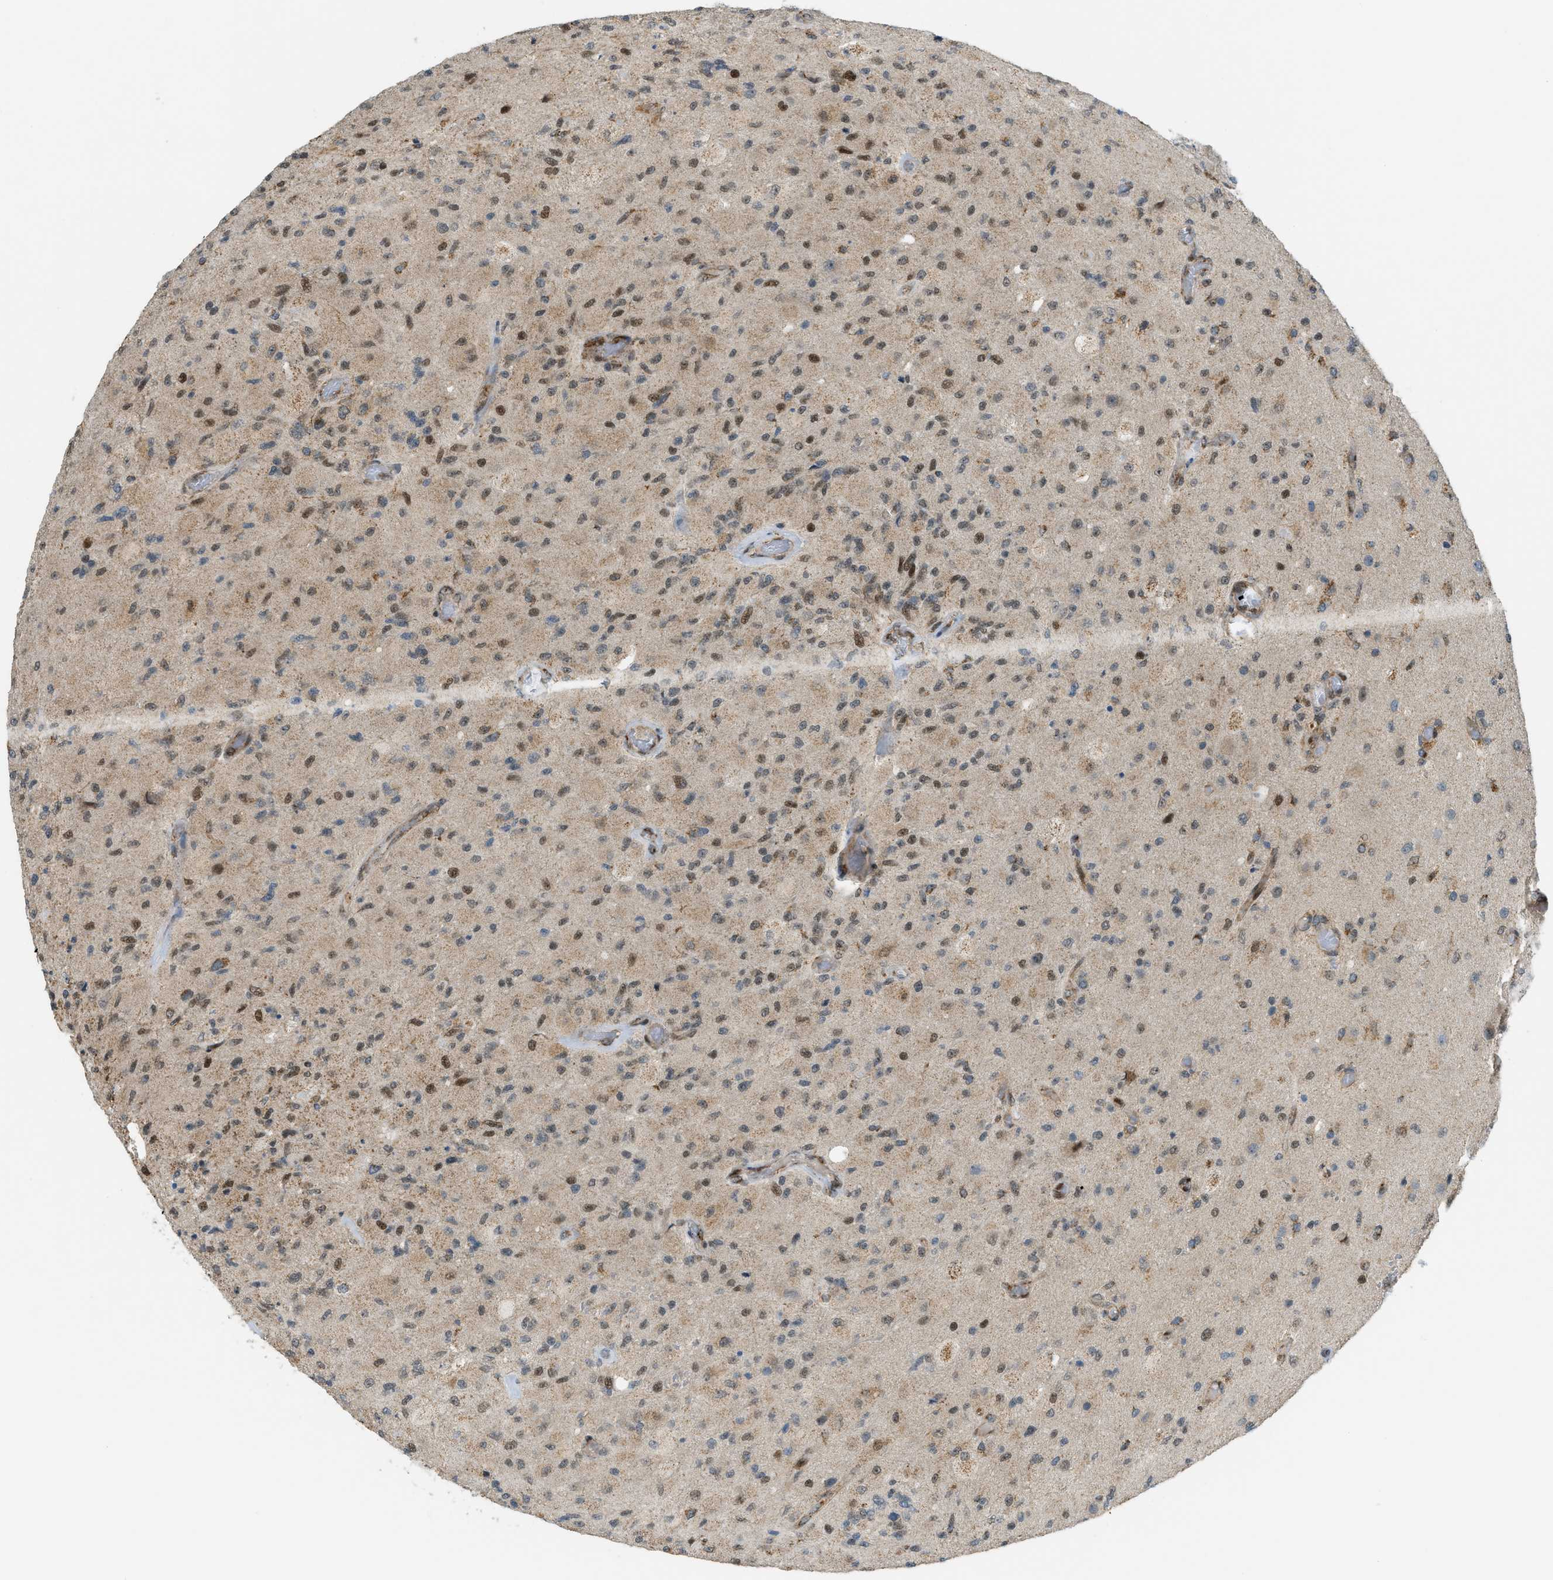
{"staining": {"intensity": "moderate", "quantity": ">75%", "location": "nuclear"}, "tissue": "glioma", "cell_type": "Tumor cells", "image_type": "cancer", "snomed": [{"axis": "morphology", "description": "Normal tissue, NOS"}, {"axis": "morphology", "description": "Glioma, malignant, High grade"}, {"axis": "topography", "description": "Cerebral cortex"}], "caption": "There is medium levels of moderate nuclear expression in tumor cells of glioma, as demonstrated by immunohistochemical staining (brown color).", "gene": "CCDC186", "patient": {"sex": "male", "age": 77}}